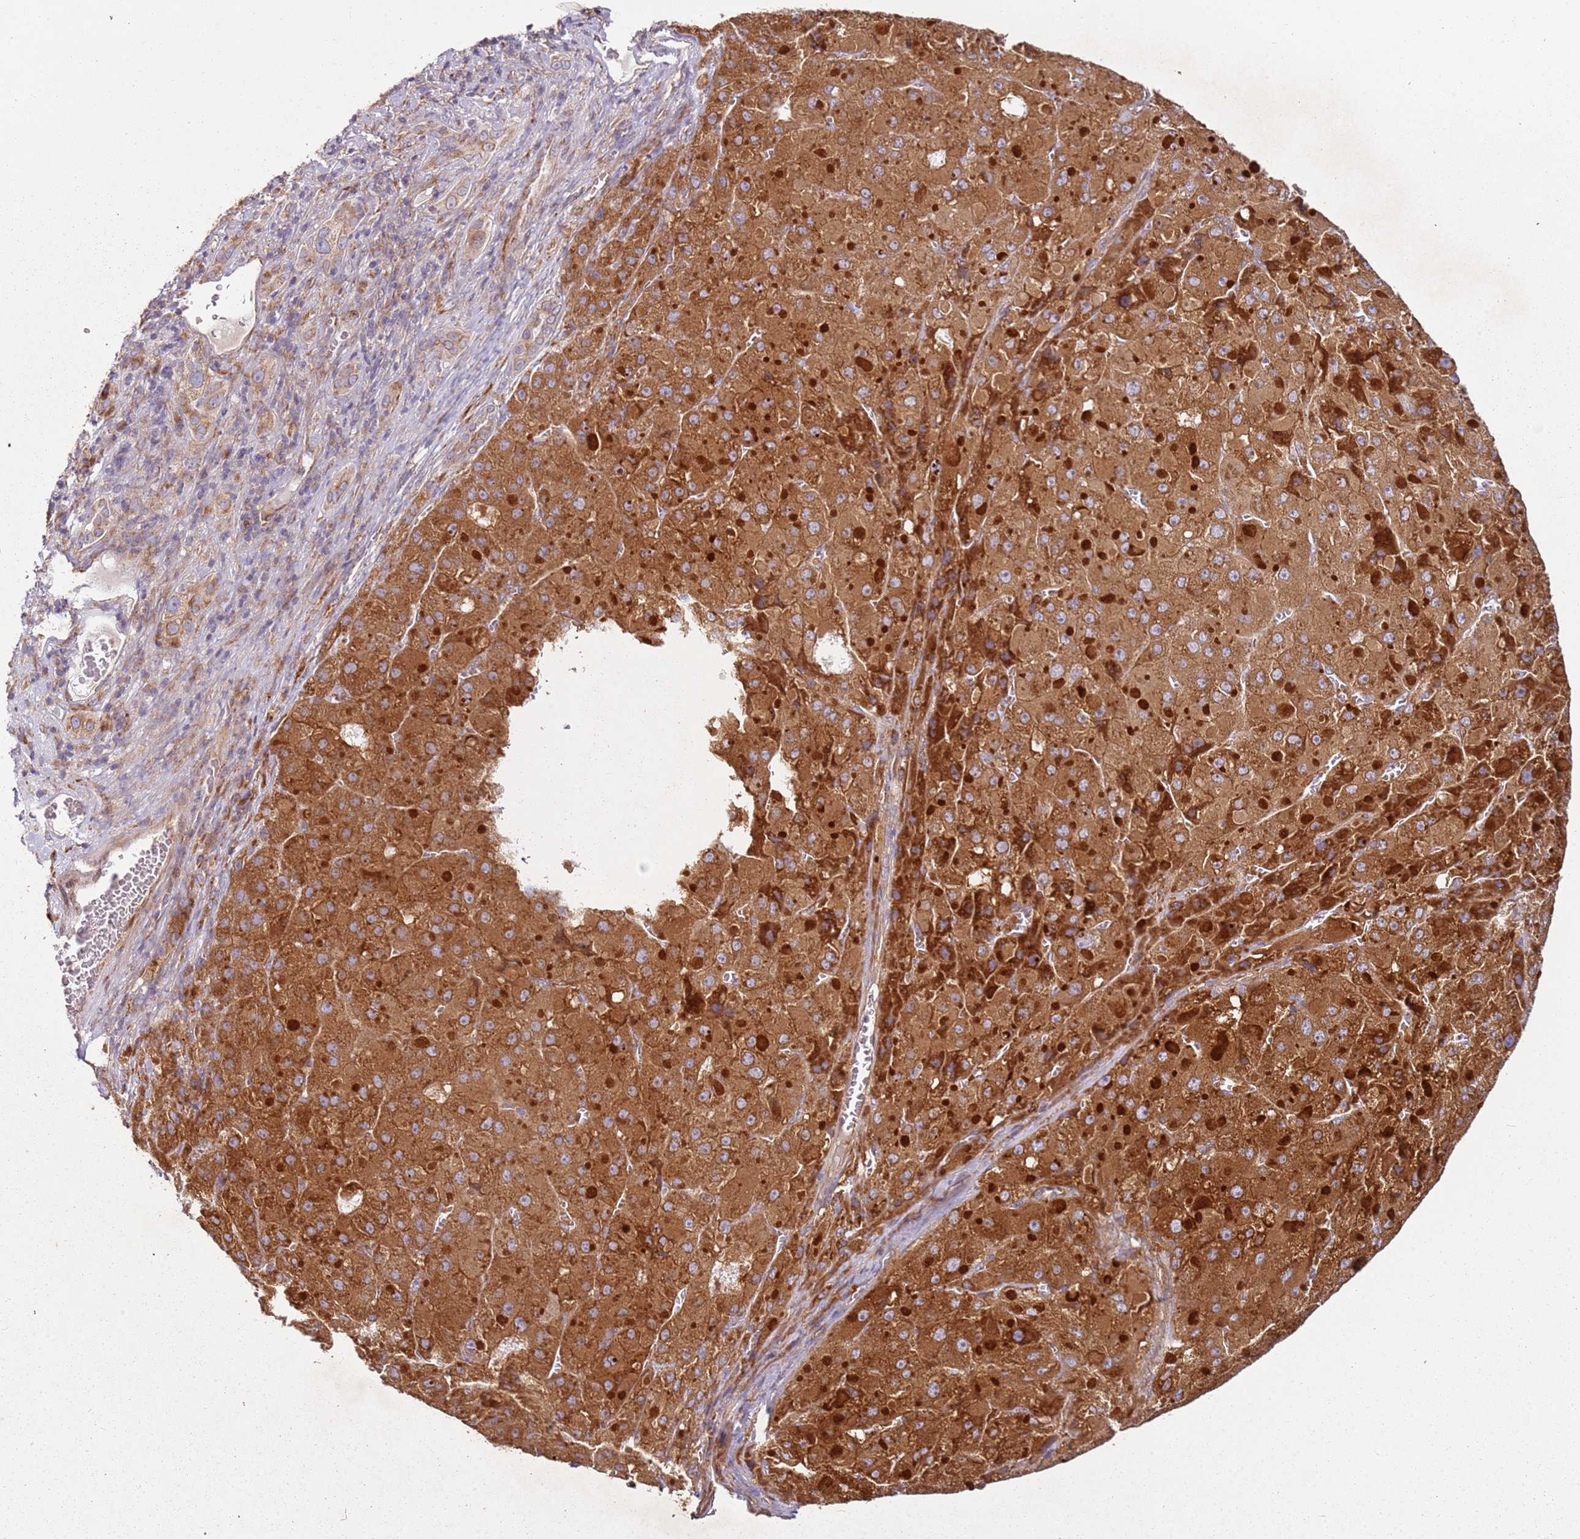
{"staining": {"intensity": "strong", "quantity": ">75%", "location": "cytoplasmic/membranous"}, "tissue": "liver cancer", "cell_type": "Tumor cells", "image_type": "cancer", "snomed": [{"axis": "morphology", "description": "Carcinoma, Hepatocellular, NOS"}, {"axis": "topography", "description": "Liver"}], "caption": "A brown stain shows strong cytoplasmic/membranous expression of a protein in liver hepatocellular carcinoma tumor cells. (DAB (3,3'-diaminobenzidine) IHC, brown staining for protein, blue staining for nuclei).", "gene": "ARFRP1", "patient": {"sex": "female", "age": 73}}